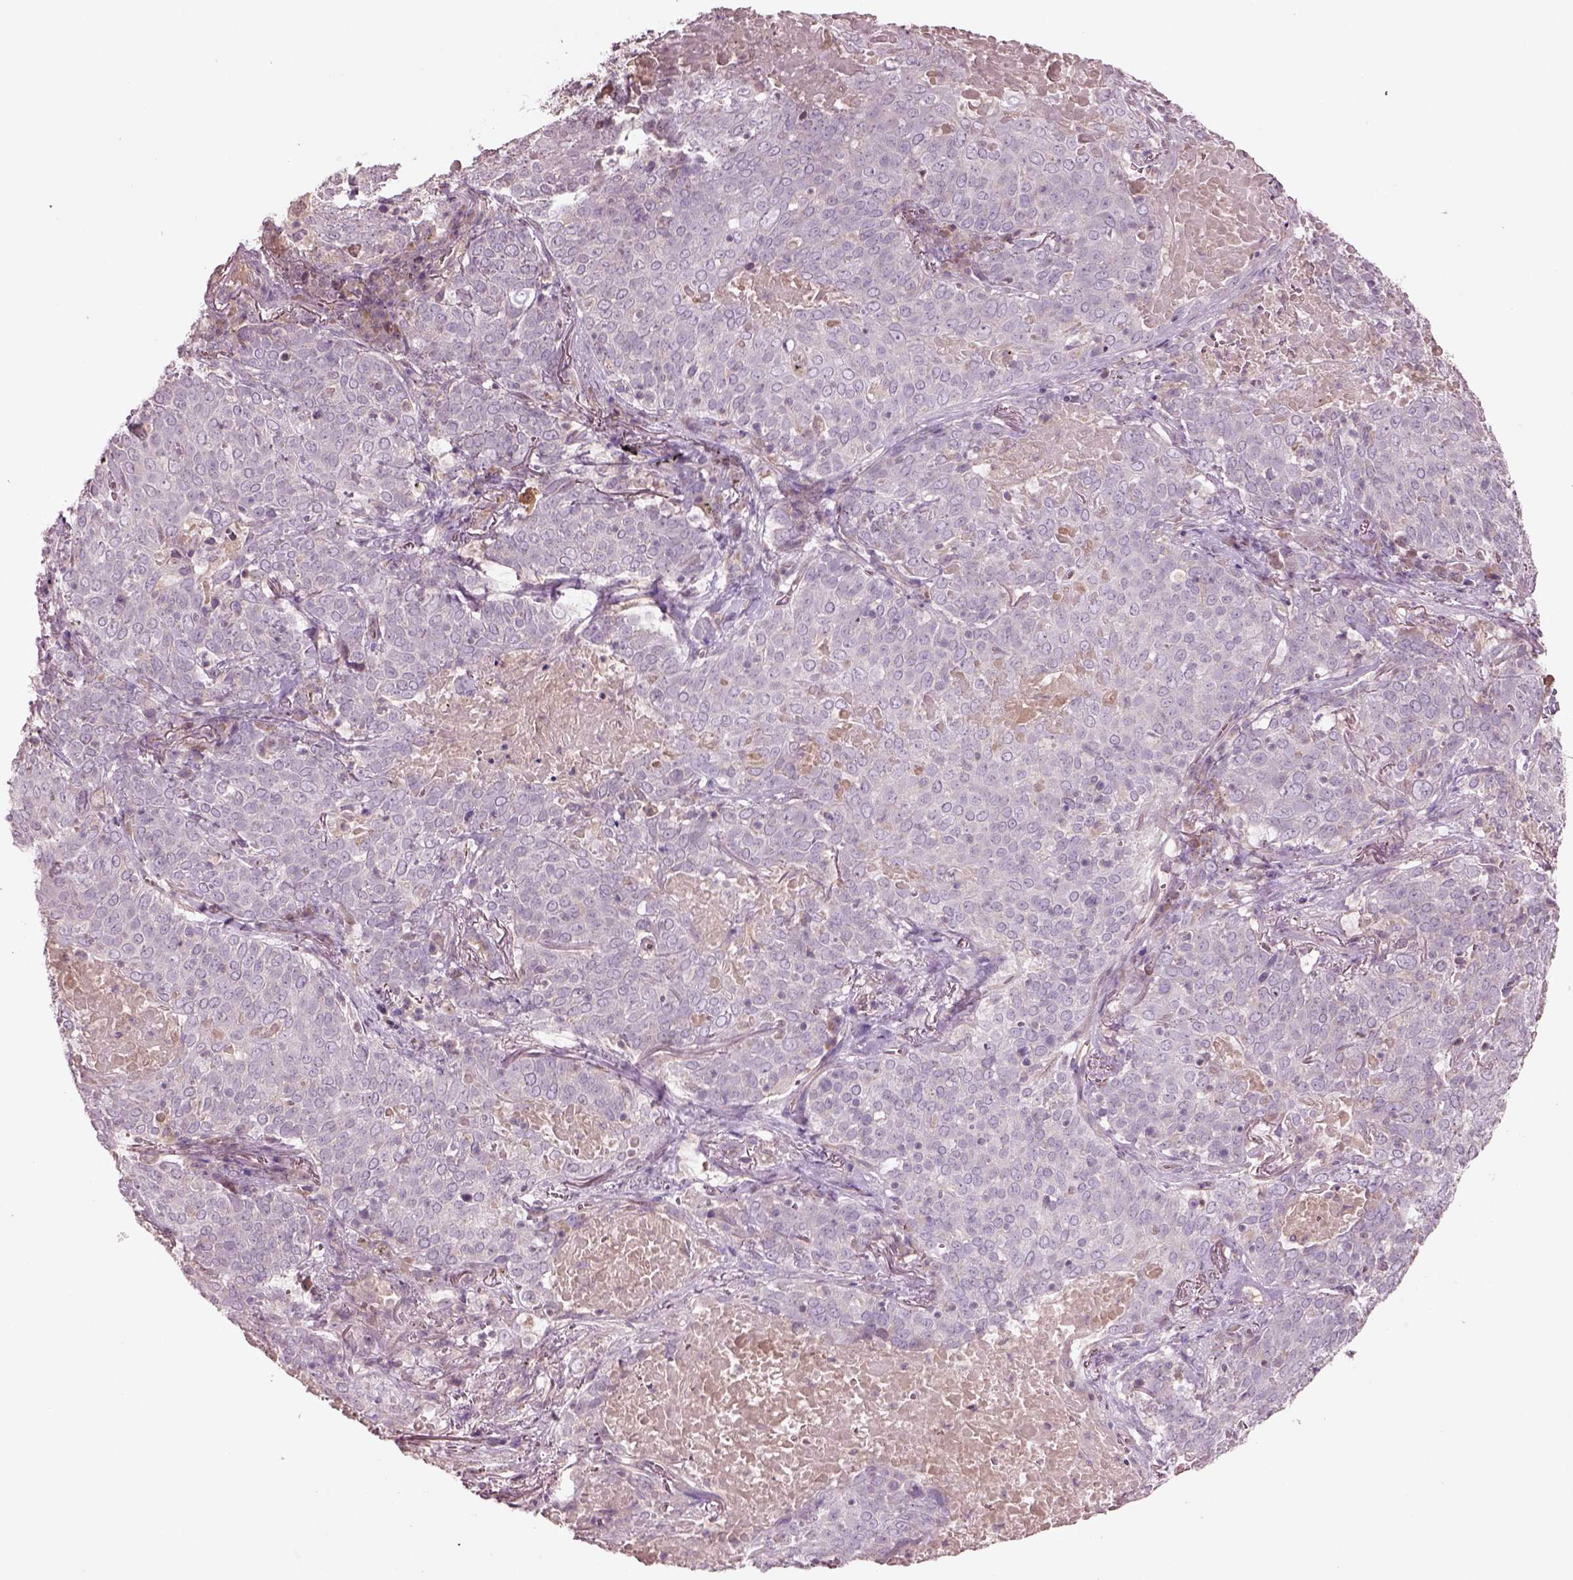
{"staining": {"intensity": "negative", "quantity": "none", "location": "none"}, "tissue": "lung cancer", "cell_type": "Tumor cells", "image_type": "cancer", "snomed": [{"axis": "morphology", "description": "Squamous cell carcinoma, NOS"}, {"axis": "topography", "description": "Lung"}], "caption": "Immunohistochemistry image of lung cancer stained for a protein (brown), which shows no expression in tumor cells. (DAB (3,3'-diaminobenzidine) IHC visualized using brightfield microscopy, high magnification).", "gene": "DUOXA2", "patient": {"sex": "male", "age": 82}}